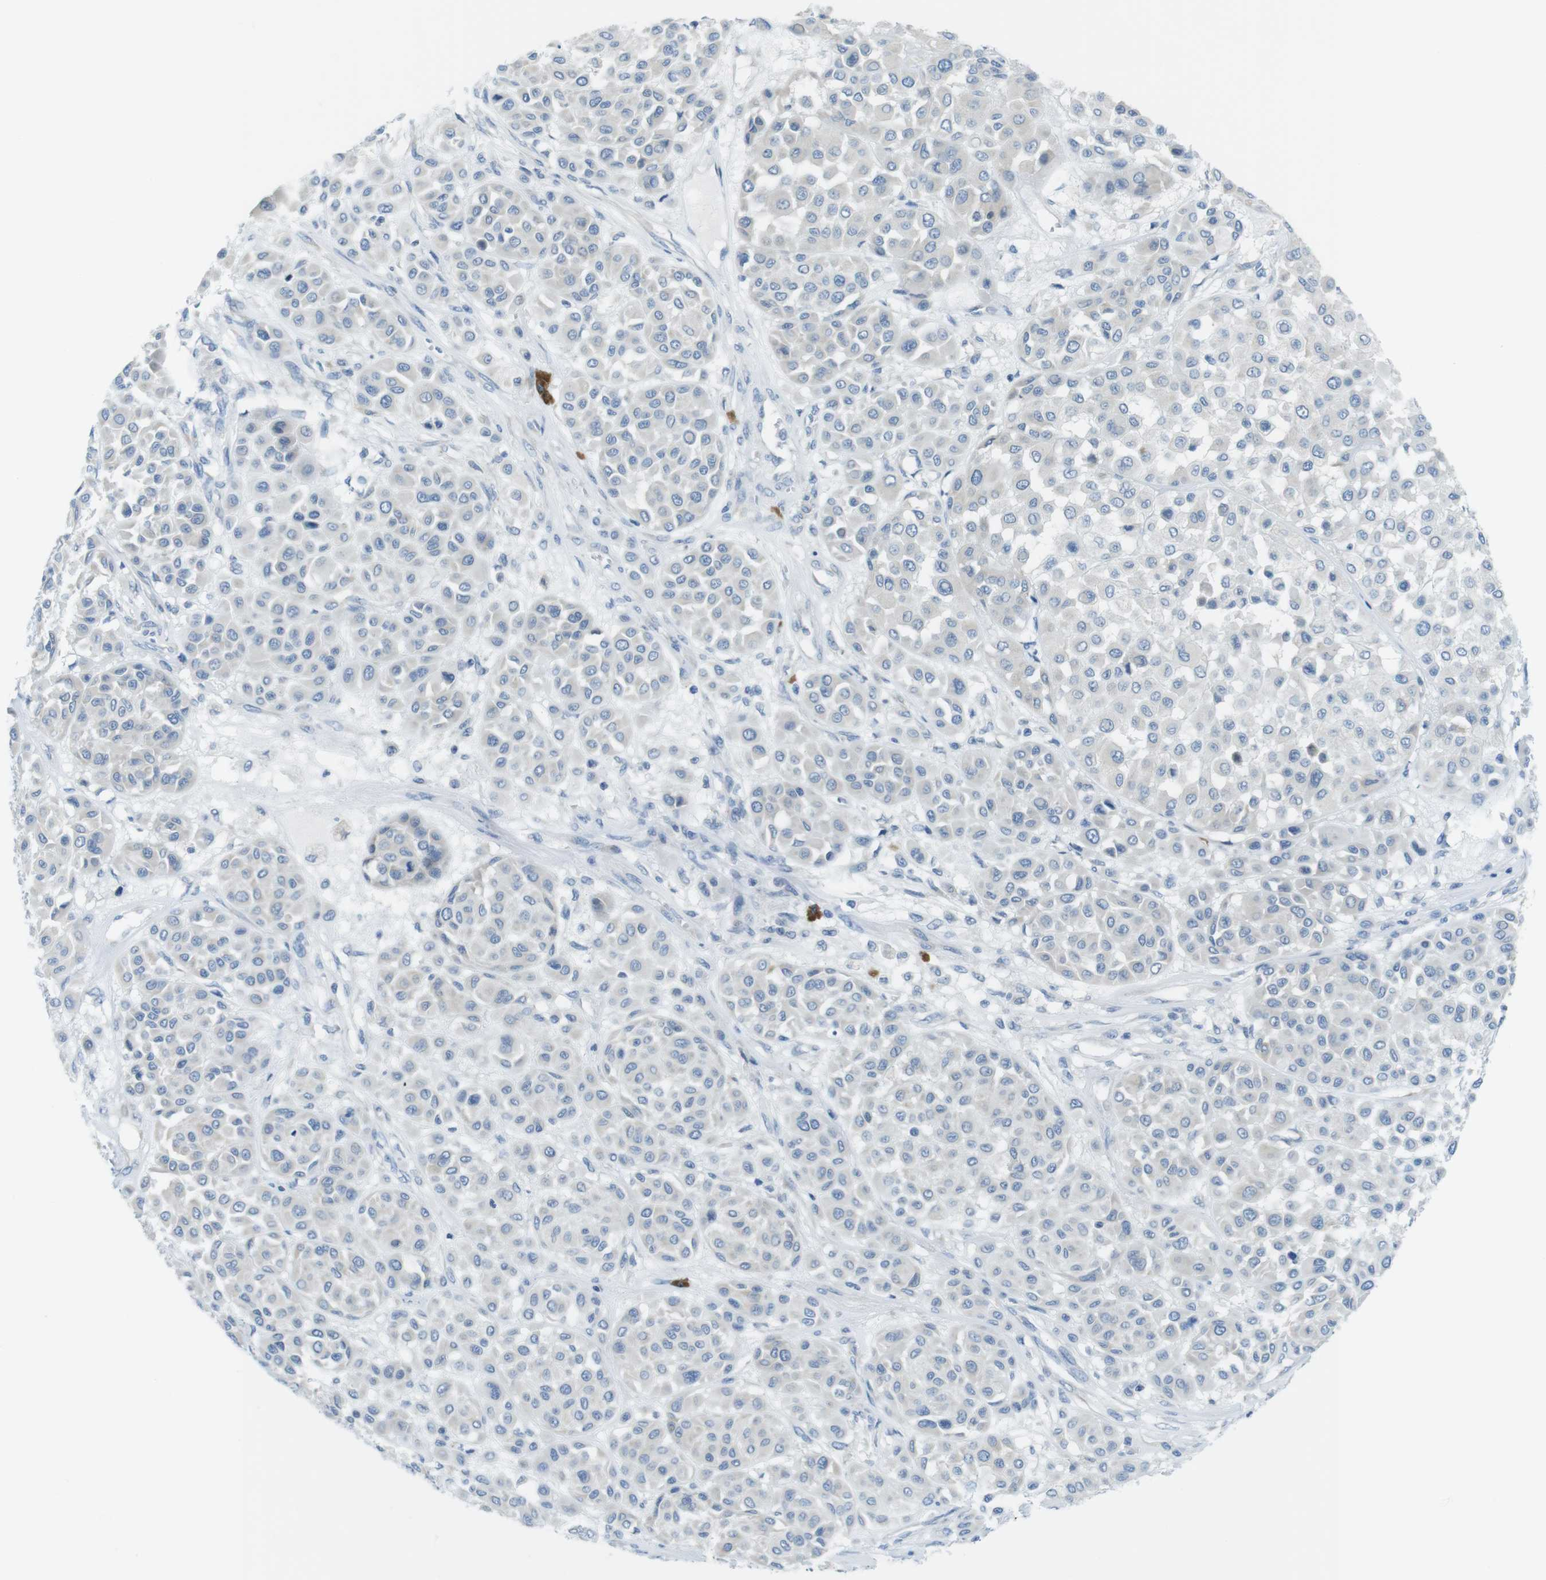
{"staining": {"intensity": "negative", "quantity": "none", "location": "none"}, "tissue": "melanoma", "cell_type": "Tumor cells", "image_type": "cancer", "snomed": [{"axis": "morphology", "description": "Malignant melanoma, Metastatic site"}, {"axis": "topography", "description": "Soft tissue"}], "caption": "Tumor cells show no significant protein positivity in melanoma.", "gene": "CLPTM1L", "patient": {"sex": "male", "age": 41}}